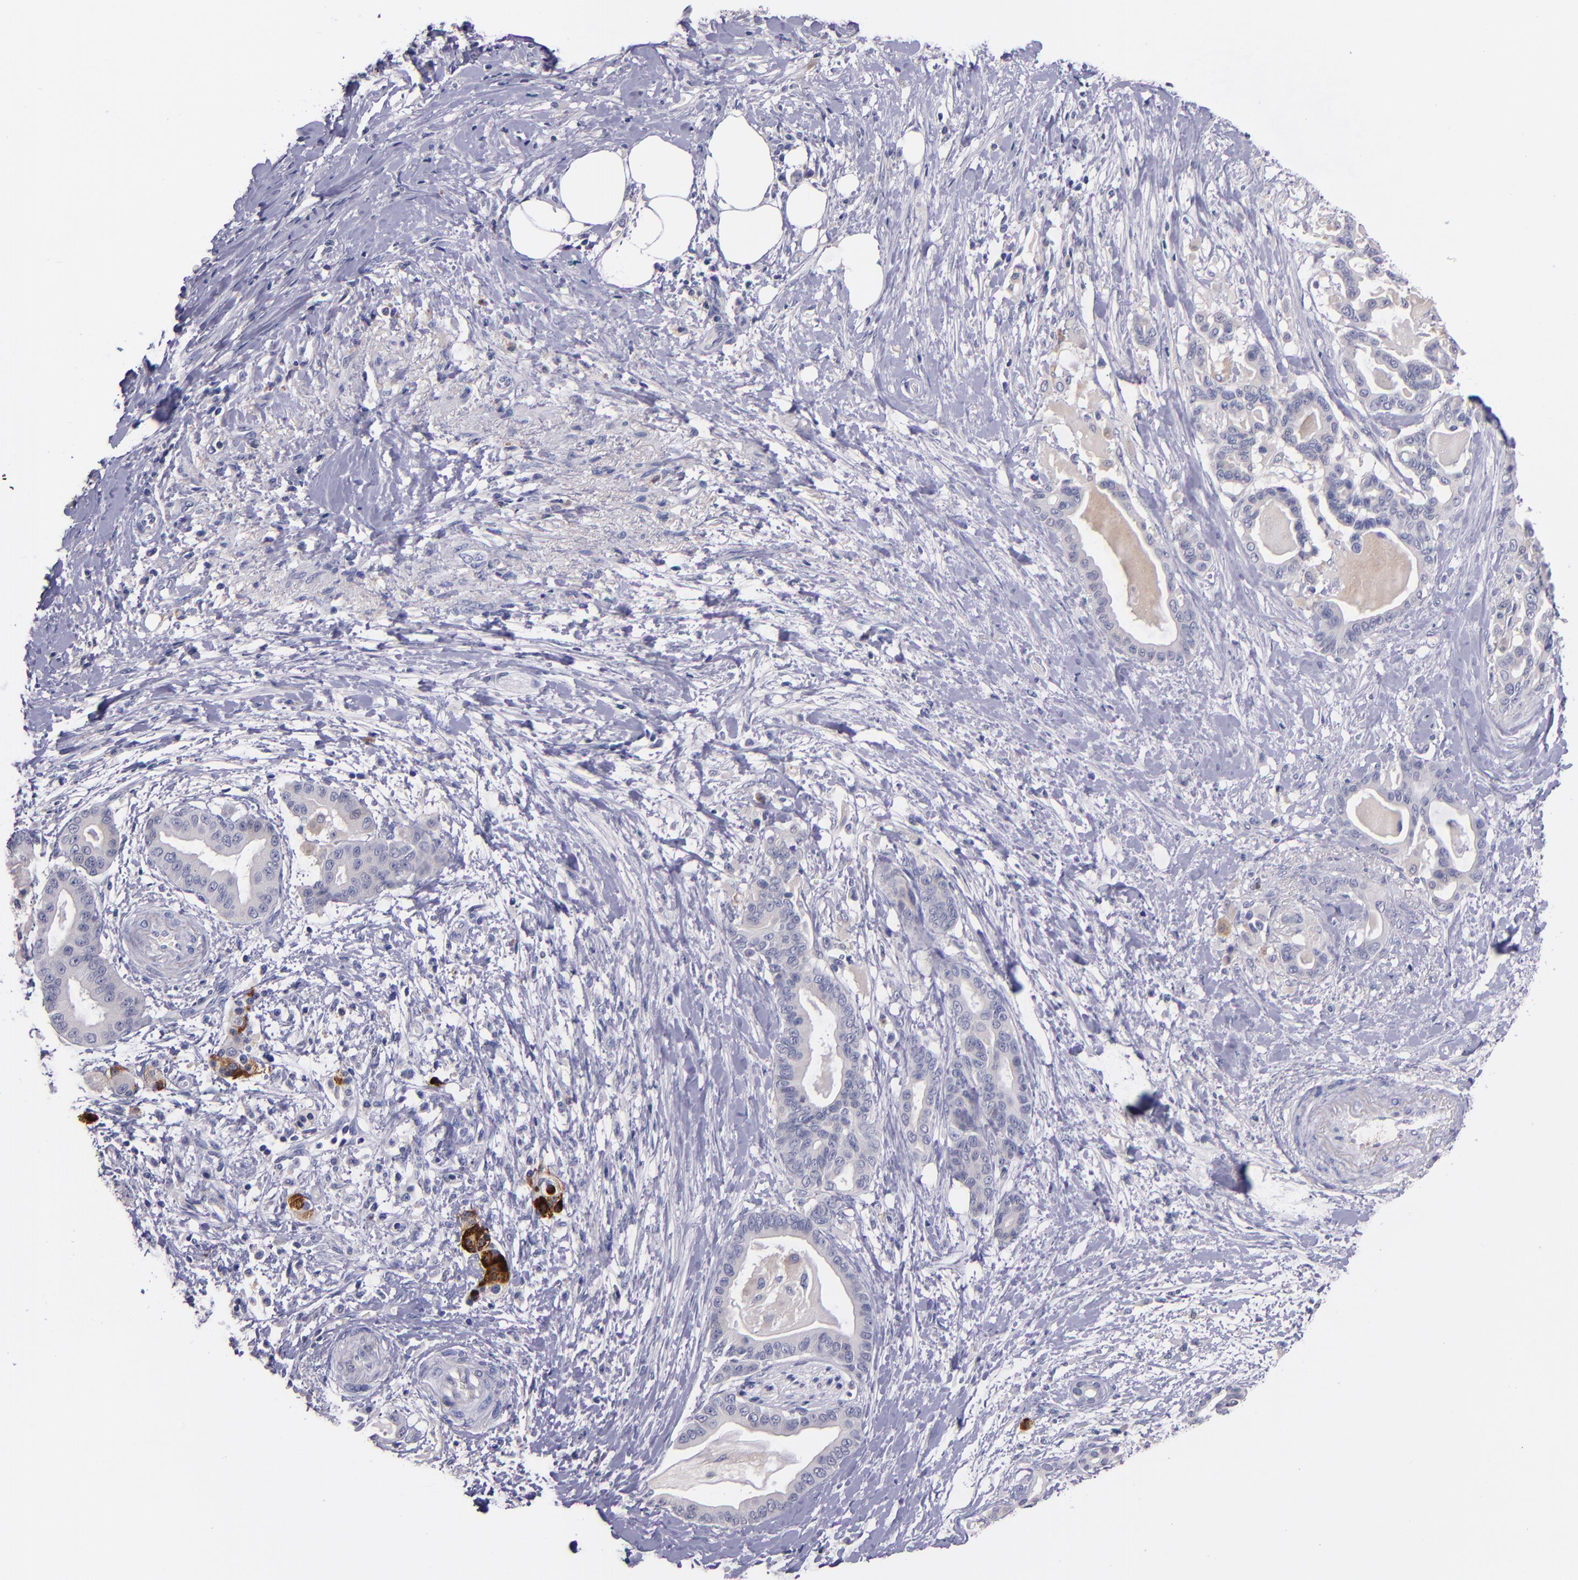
{"staining": {"intensity": "negative", "quantity": "none", "location": "none"}, "tissue": "pancreatic cancer", "cell_type": "Tumor cells", "image_type": "cancer", "snomed": [{"axis": "morphology", "description": "Adenocarcinoma, NOS"}, {"axis": "topography", "description": "Pancreas"}], "caption": "A photomicrograph of human adenocarcinoma (pancreatic) is negative for staining in tumor cells.", "gene": "RBP4", "patient": {"sex": "male", "age": 63}}